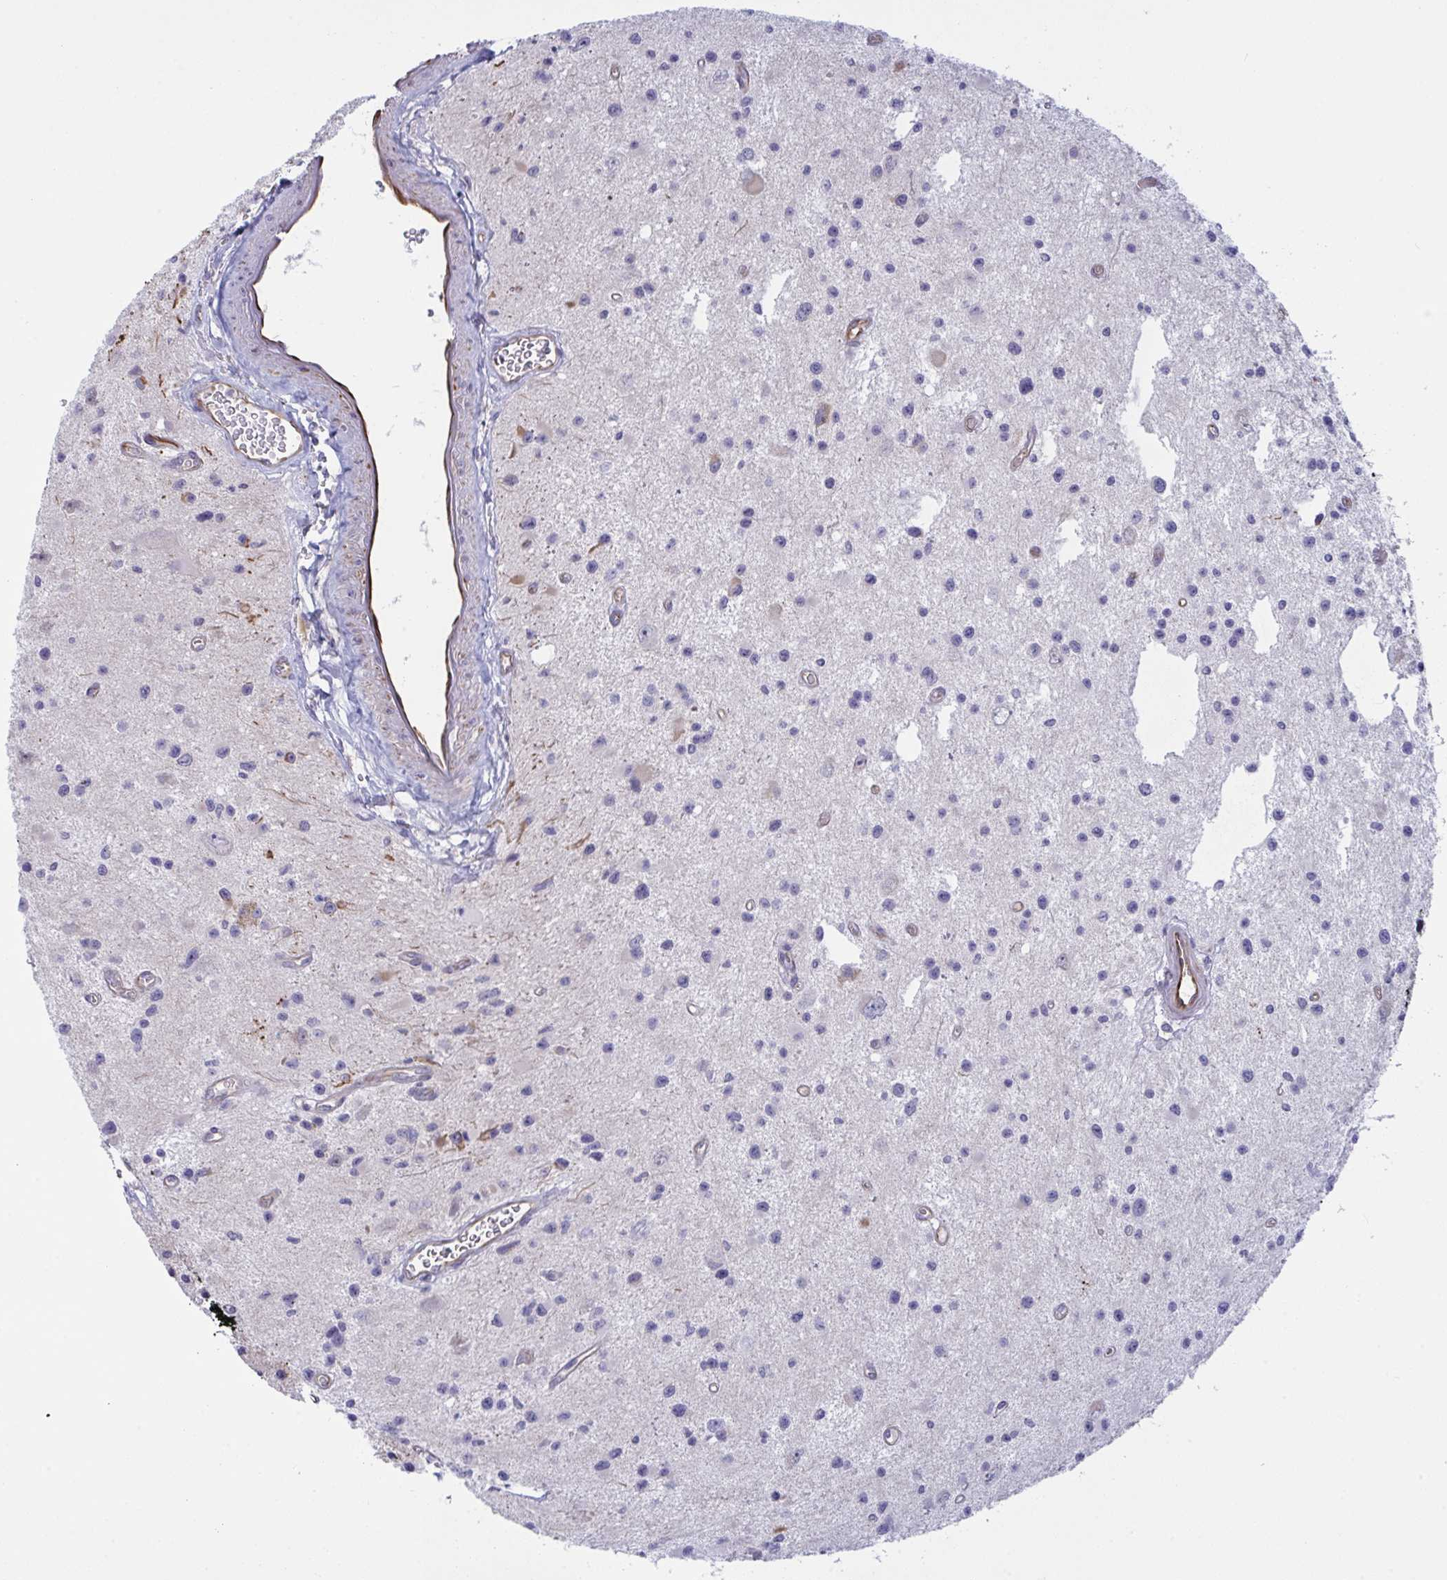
{"staining": {"intensity": "negative", "quantity": "none", "location": "none"}, "tissue": "glioma", "cell_type": "Tumor cells", "image_type": "cancer", "snomed": [{"axis": "morphology", "description": "Glioma, malignant, Low grade"}, {"axis": "topography", "description": "Brain"}], "caption": "Immunohistochemistry (IHC) histopathology image of human glioma stained for a protein (brown), which exhibits no expression in tumor cells.", "gene": "DCBLD1", "patient": {"sex": "male", "age": 43}}